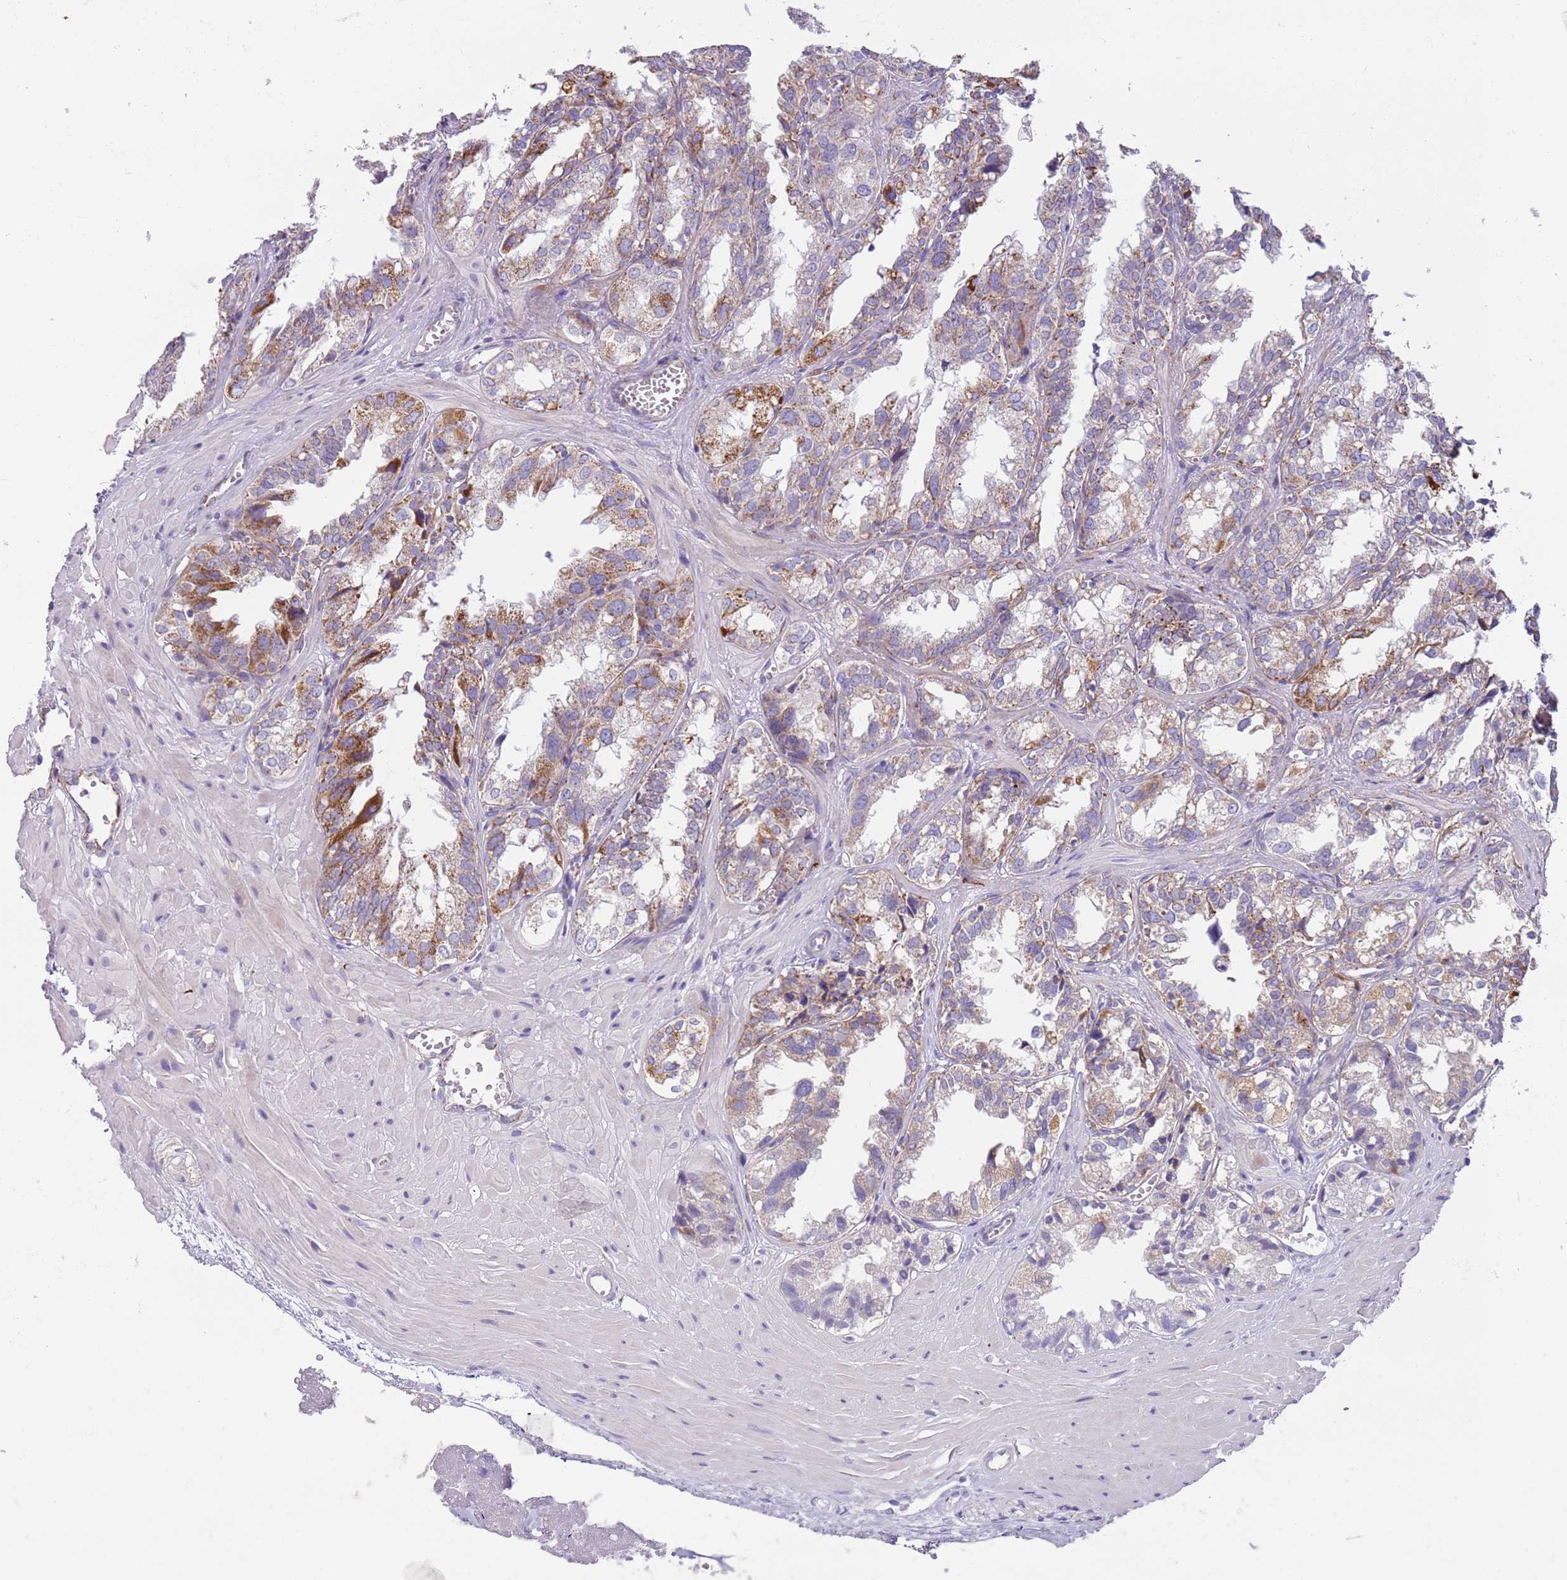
{"staining": {"intensity": "moderate", "quantity": "25%-75%", "location": "cytoplasmic/membranous"}, "tissue": "seminal vesicle", "cell_type": "Glandular cells", "image_type": "normal", "snomed": [{"axis": "morphology", "description": "Normal tissue, NOS"}, {"axis": "topography", "description": "Prostate"}, {"axis": "topography", "description": "Seminal veicle"}], "caption": "Immunohistochemical staining of normal seminal vesicle reveals medium levels of moderate cytoplasmic/membranous positivity in about 25%-75% of glandular cells. (DAB (3,3'-diaminobenzidine) = brown stain, brightfield microscopy at high magnification).", "gene": "RNF222", "patient": {"sex": "male", "age": 51}}